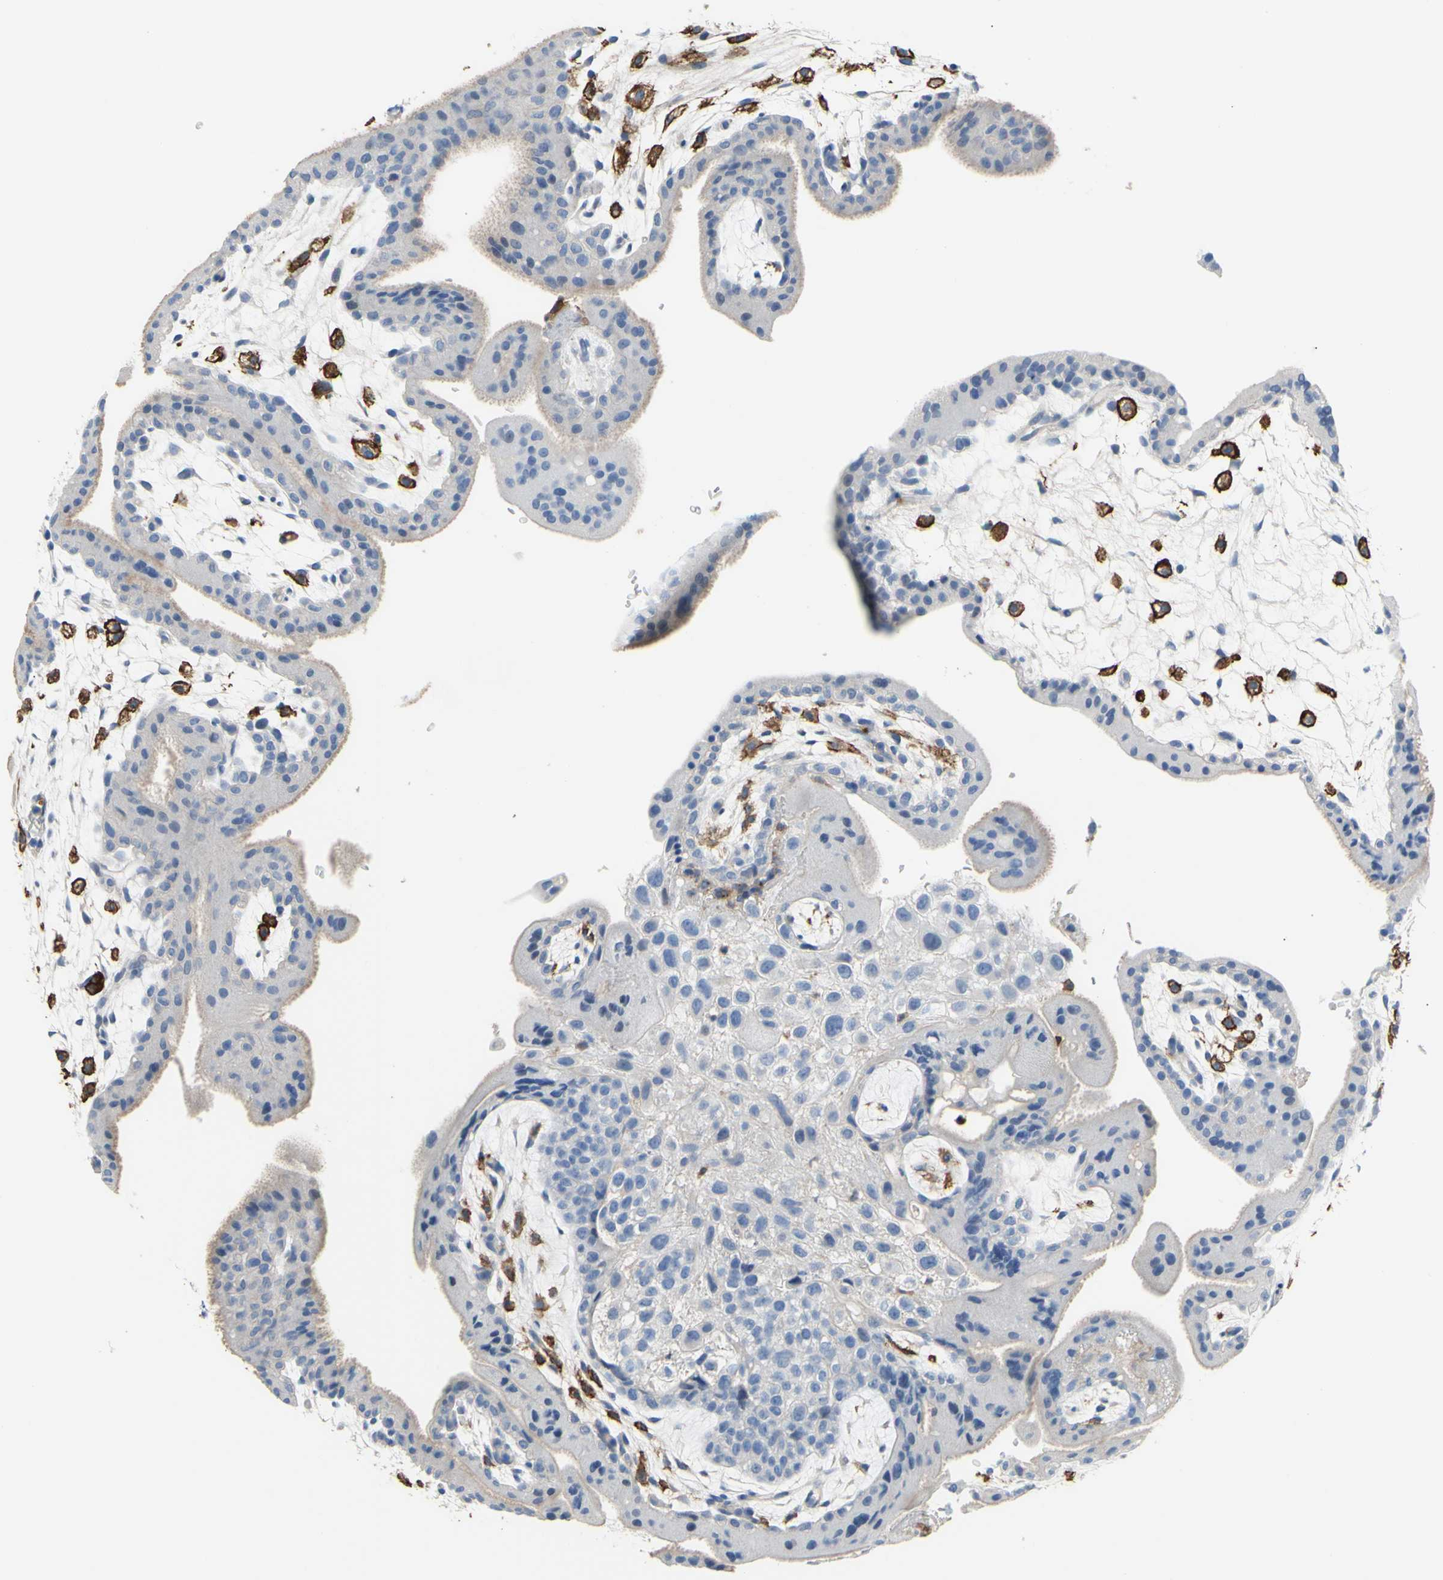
{"staining": {"intensity": "negative", "quantity": "none", "location": "none"}, "tissue": "placenta", "cell_type": "Decidual cells", "image_type": "normal", "snomed": [{"axis": "morphology", "description": "Normal tissue, NOS"}, {"axis": "topography", "description": "Placenta"}], "caption": "A high-resolution histopathology image shows IHC staining of unremarkable placenta, which reveals no significant positivity in decidual cells. (Stains: DAB IHC with hematoxylin counter stain, Microscopy: brightfield microscopy at high magnification).", "gene": "FCGR2A", "patient": {"sex": "female", "age": 35}}